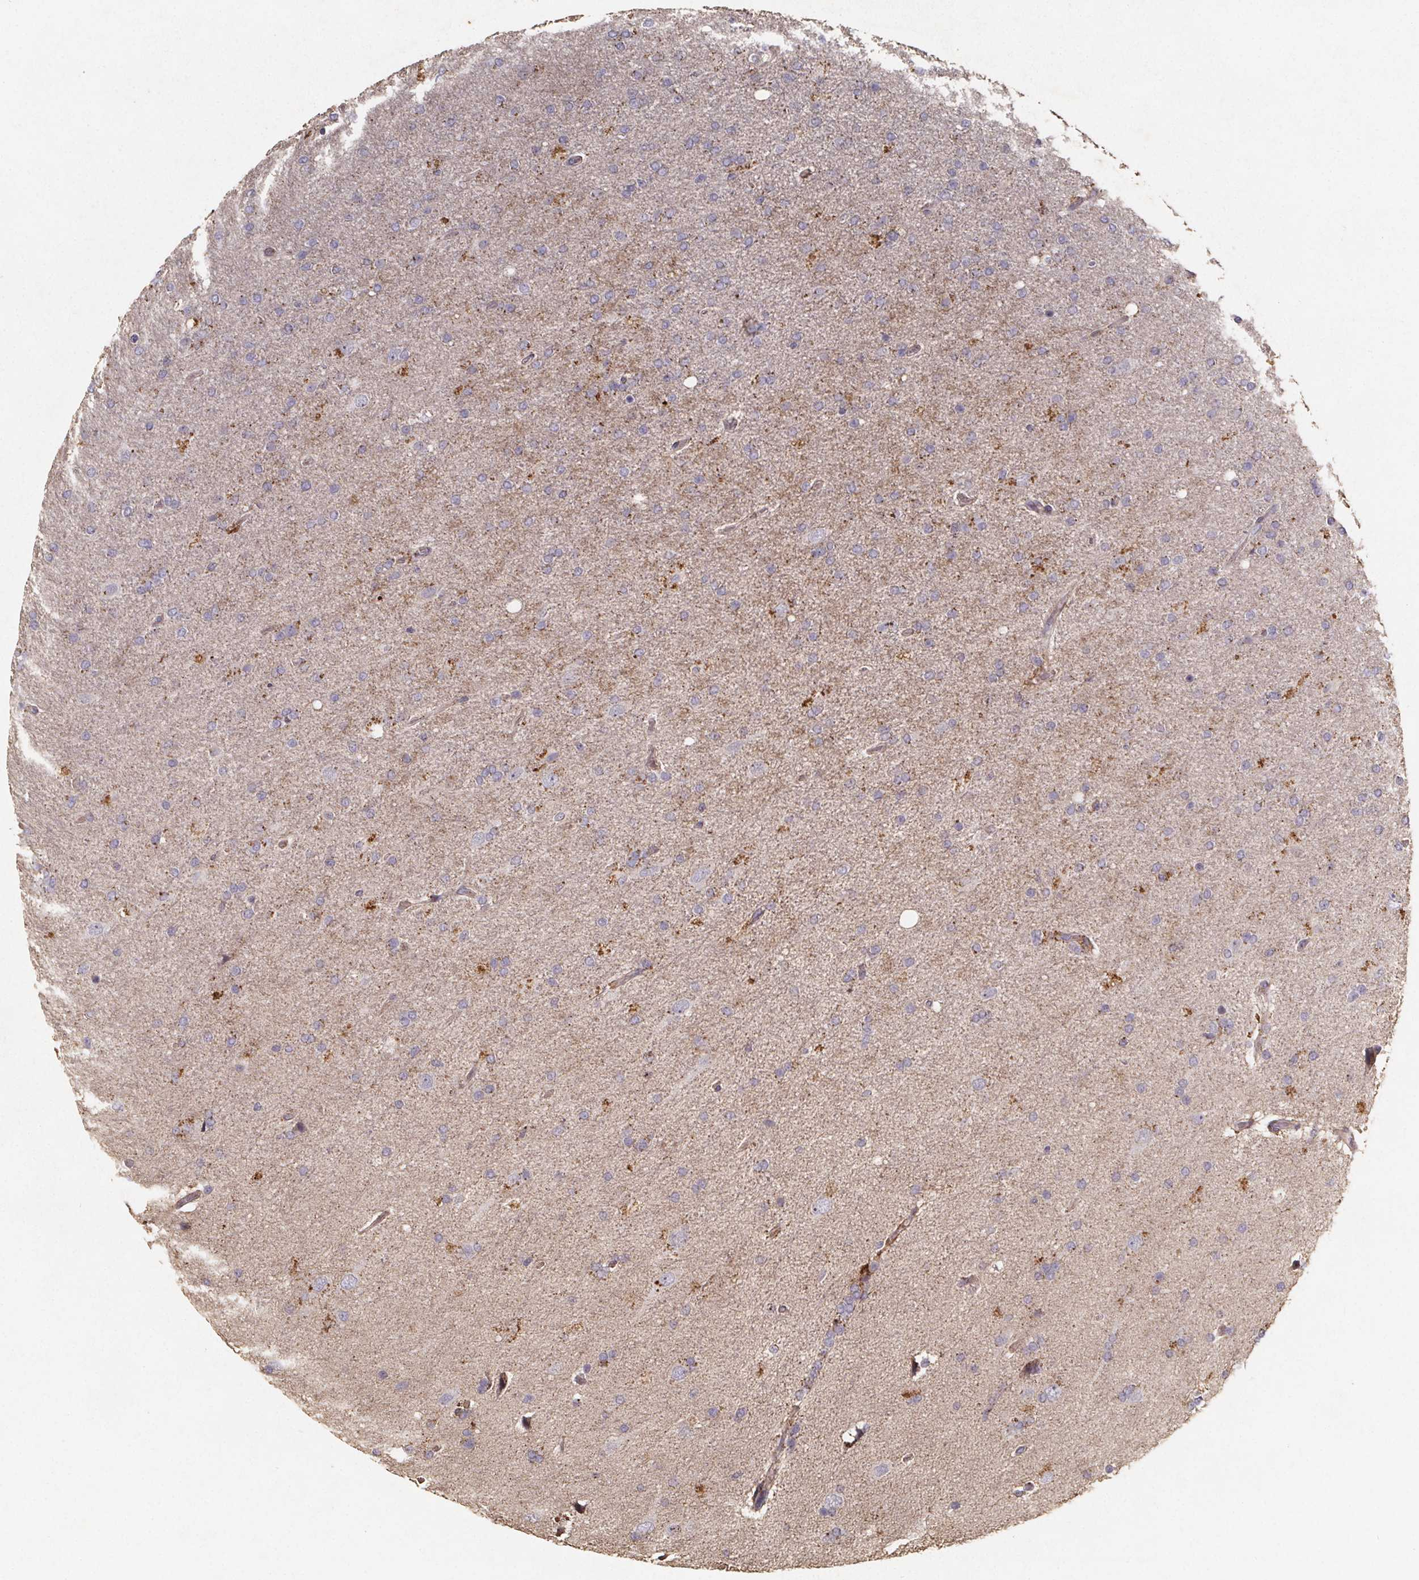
{"staining": {"intensity": "negative", "quantity": "none", "location": "none"}, "tissue": "glioma", "cell_type": "Tumor cells", "image_type": "cancer", "snomed": [{"axis": "morphology", "description": "Glioma, malignant, High grade"}, {"axis": "topography", "description": "Cerebral cortex"}], "caption": "This is an immunohistochemistry micrograph of glioma. There is no positivity in tumor cells.", "gene": "ZNF879", "patient": {"sex": "male", "age": 70}}